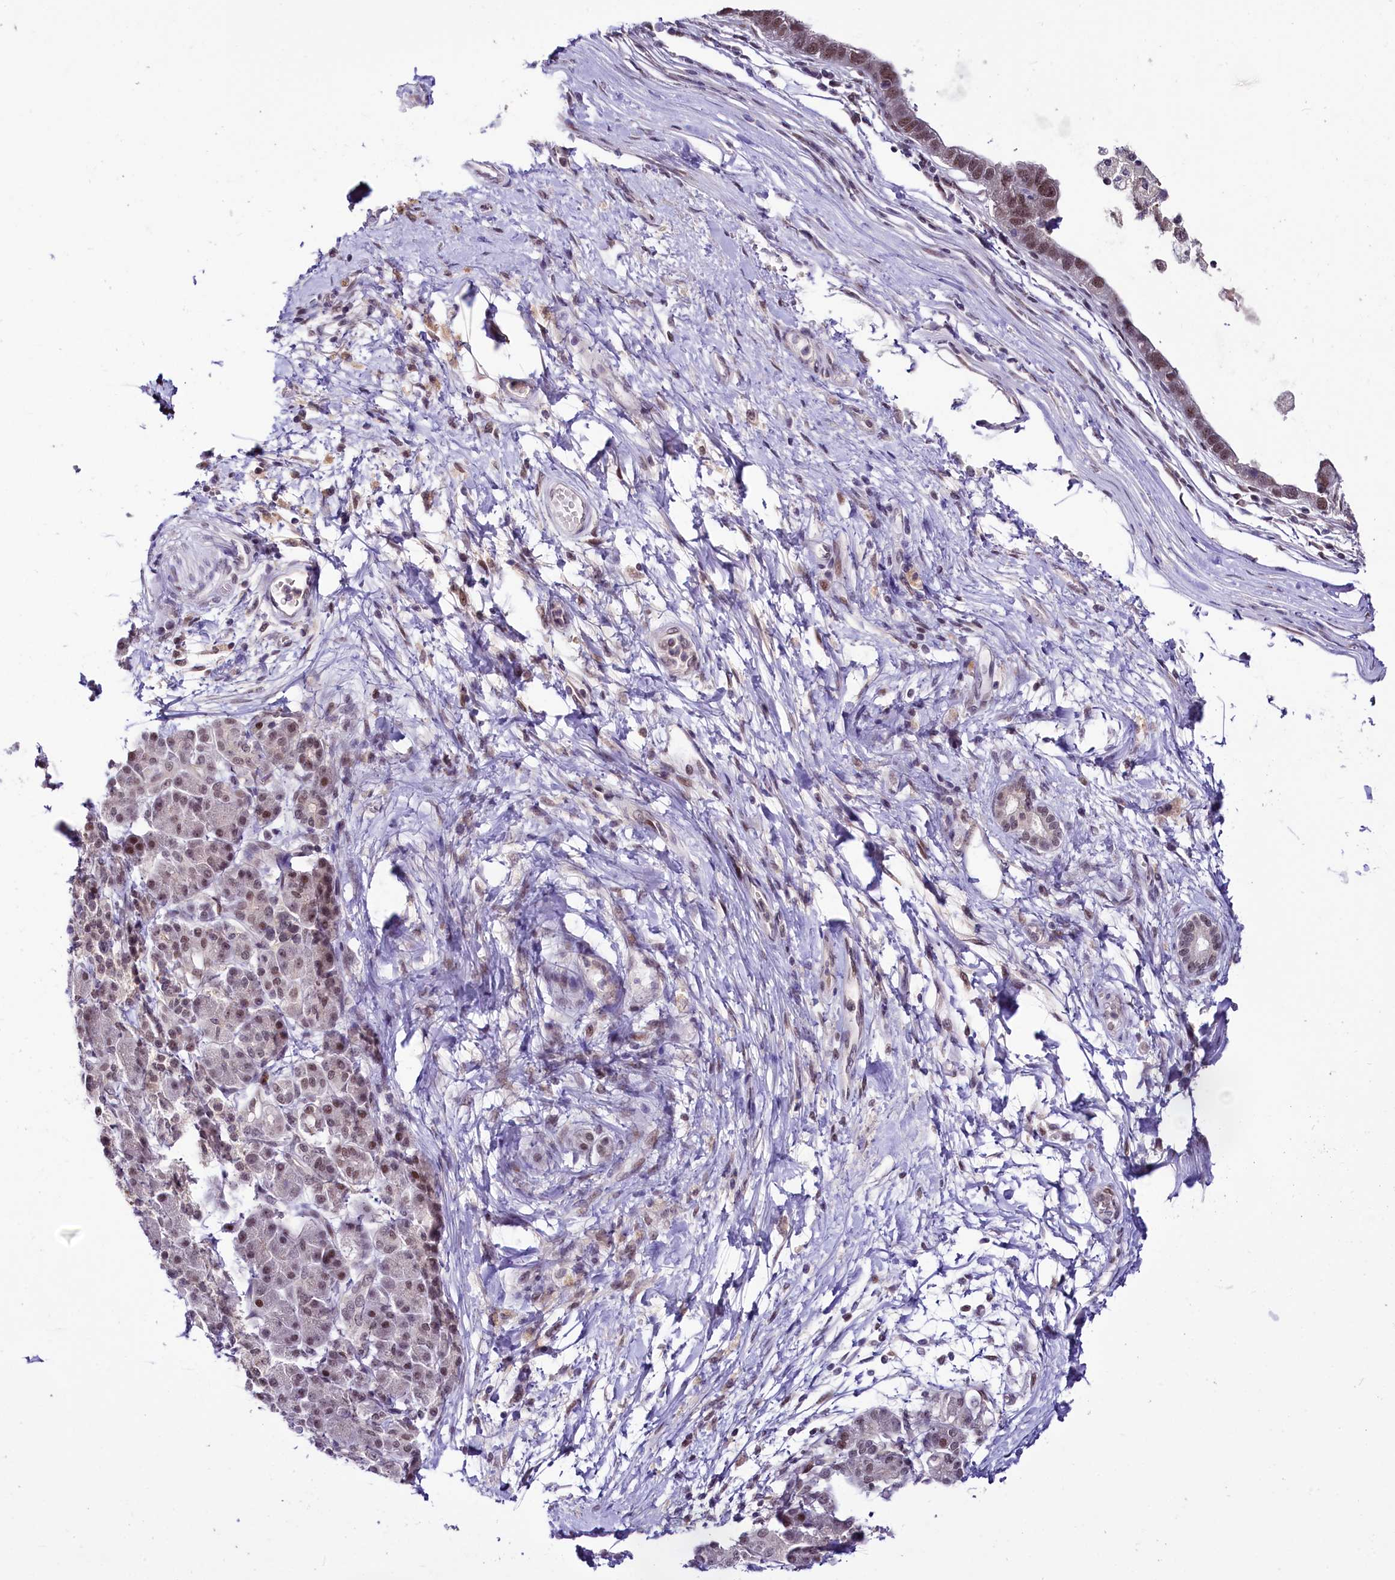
{"staining": {"intensity": "moderate", "quantity": "25%-75%", "location": "nuclear"}, "tissue": "pancreatic cancer", "cell_type": "Tumor cells", "image_type": "cancer", "snomed": [{"axis": "morphology", "description": "Adenocarcinoma, NOS"}, {"axis": "topography", "description": "Pancreas"}], "caption": "High-magnification brightfield microscopy of adenocarcinoma (pancreatic) stained with DAB (brown) and counterstained with hematoxylin (blue). tumor cells exhibit moderate nuclear staining is present in about25%-75% of cells. The staining was performed using DAB (3,3'-diaminobenzidine), with brown indicating positive protein expression. Nuclei are stained blue with hematoxylin.", "gene": "SCAF11", "patient": {"sex": "female", "age": 61}}